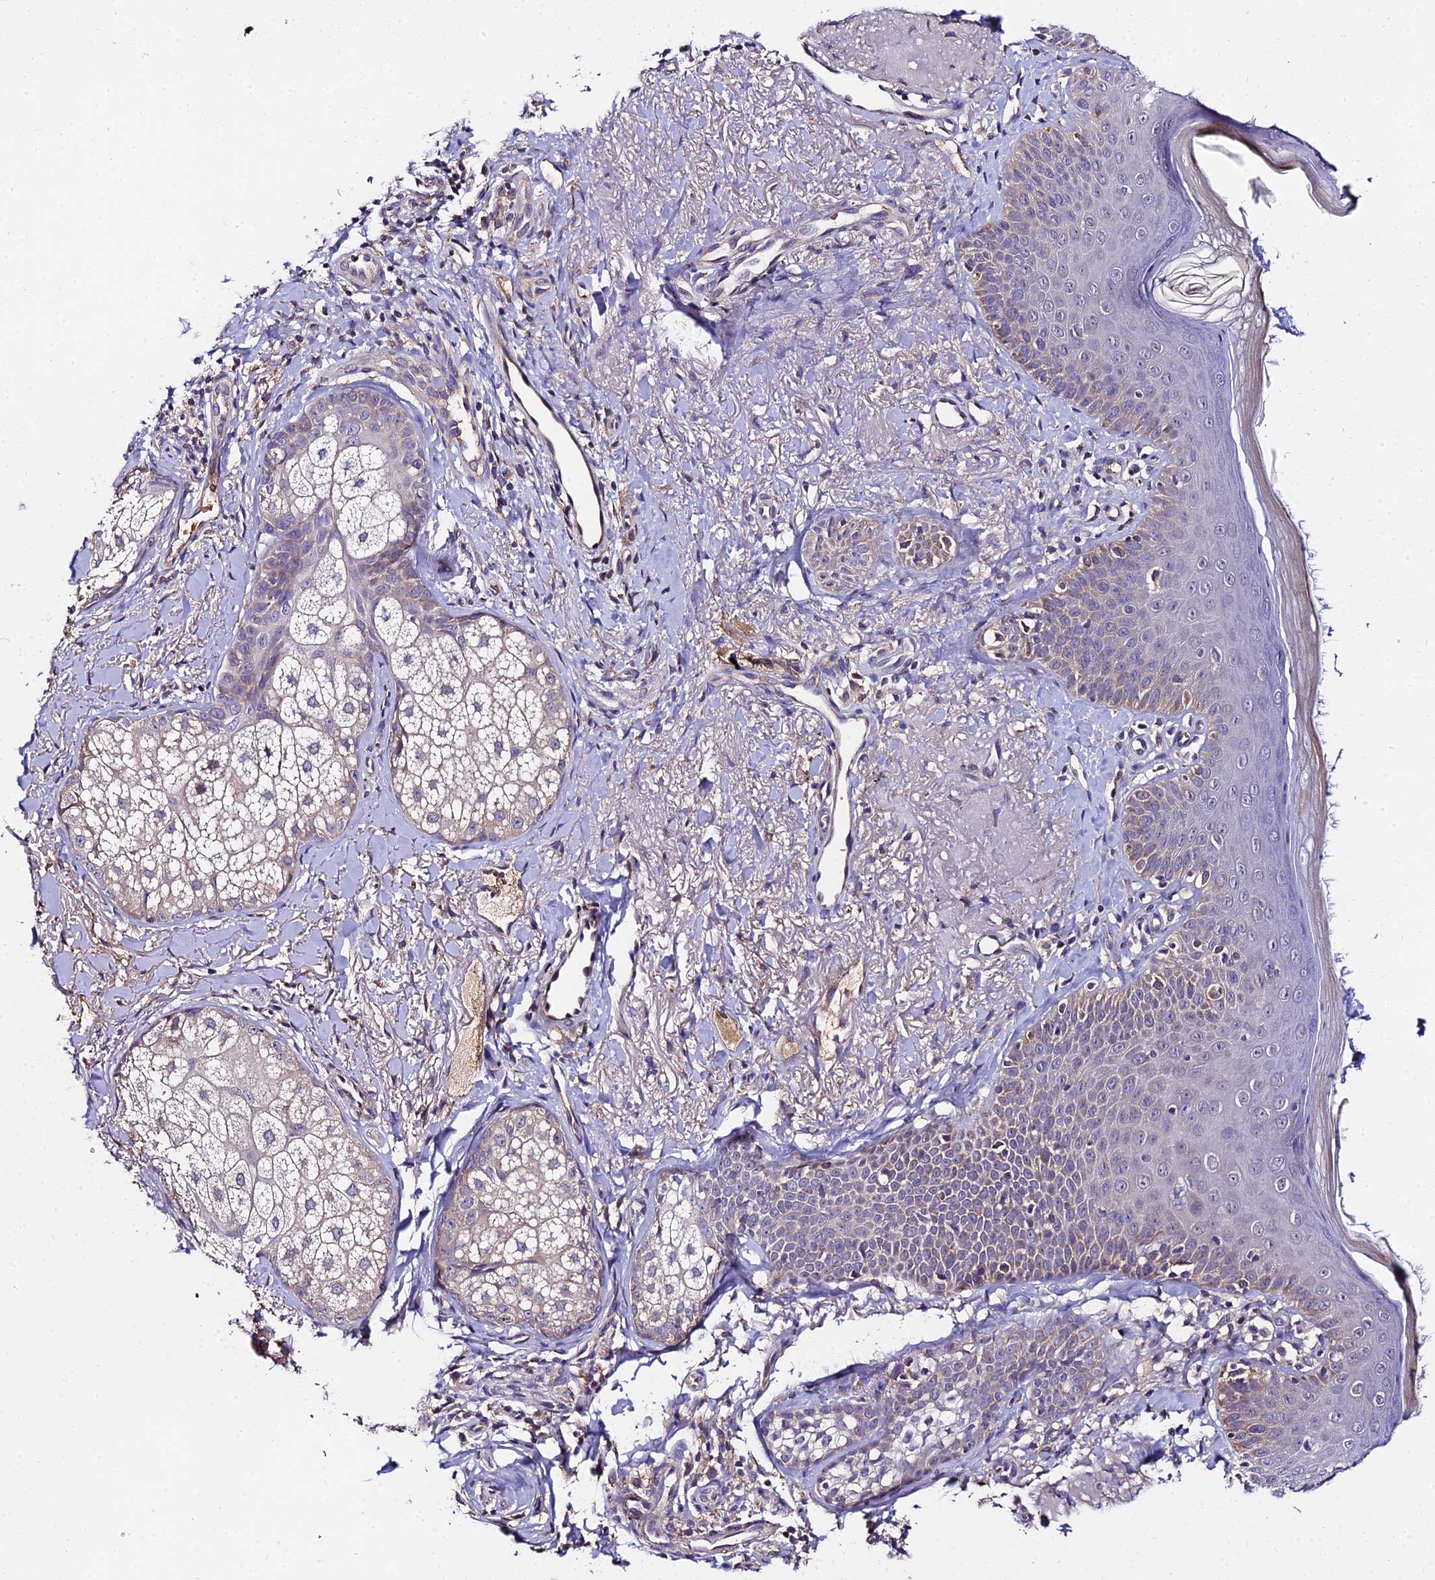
{"staining": {"intensity": "moderate", "quantity": ">75%", "location": "cytoplasmic/membranous"}, "tissue": "skin", "cell_type": "Fibroblasts", "image_type": "normal", "snomed": [{"axis": "morphology", "description": "Normal tissue, NOS"}, {"axis": "topography", "description": "Skin"}], "caption": "Immunohistochemistry (IHC) image of benign human skin stained for a protein (brown), which shows medium levels of moderate cytoplasmic/membranous positivity in about >75% of fibroblasts.", "gene": "ZBED8", "patient": {"sex": "male", "age": 57}}